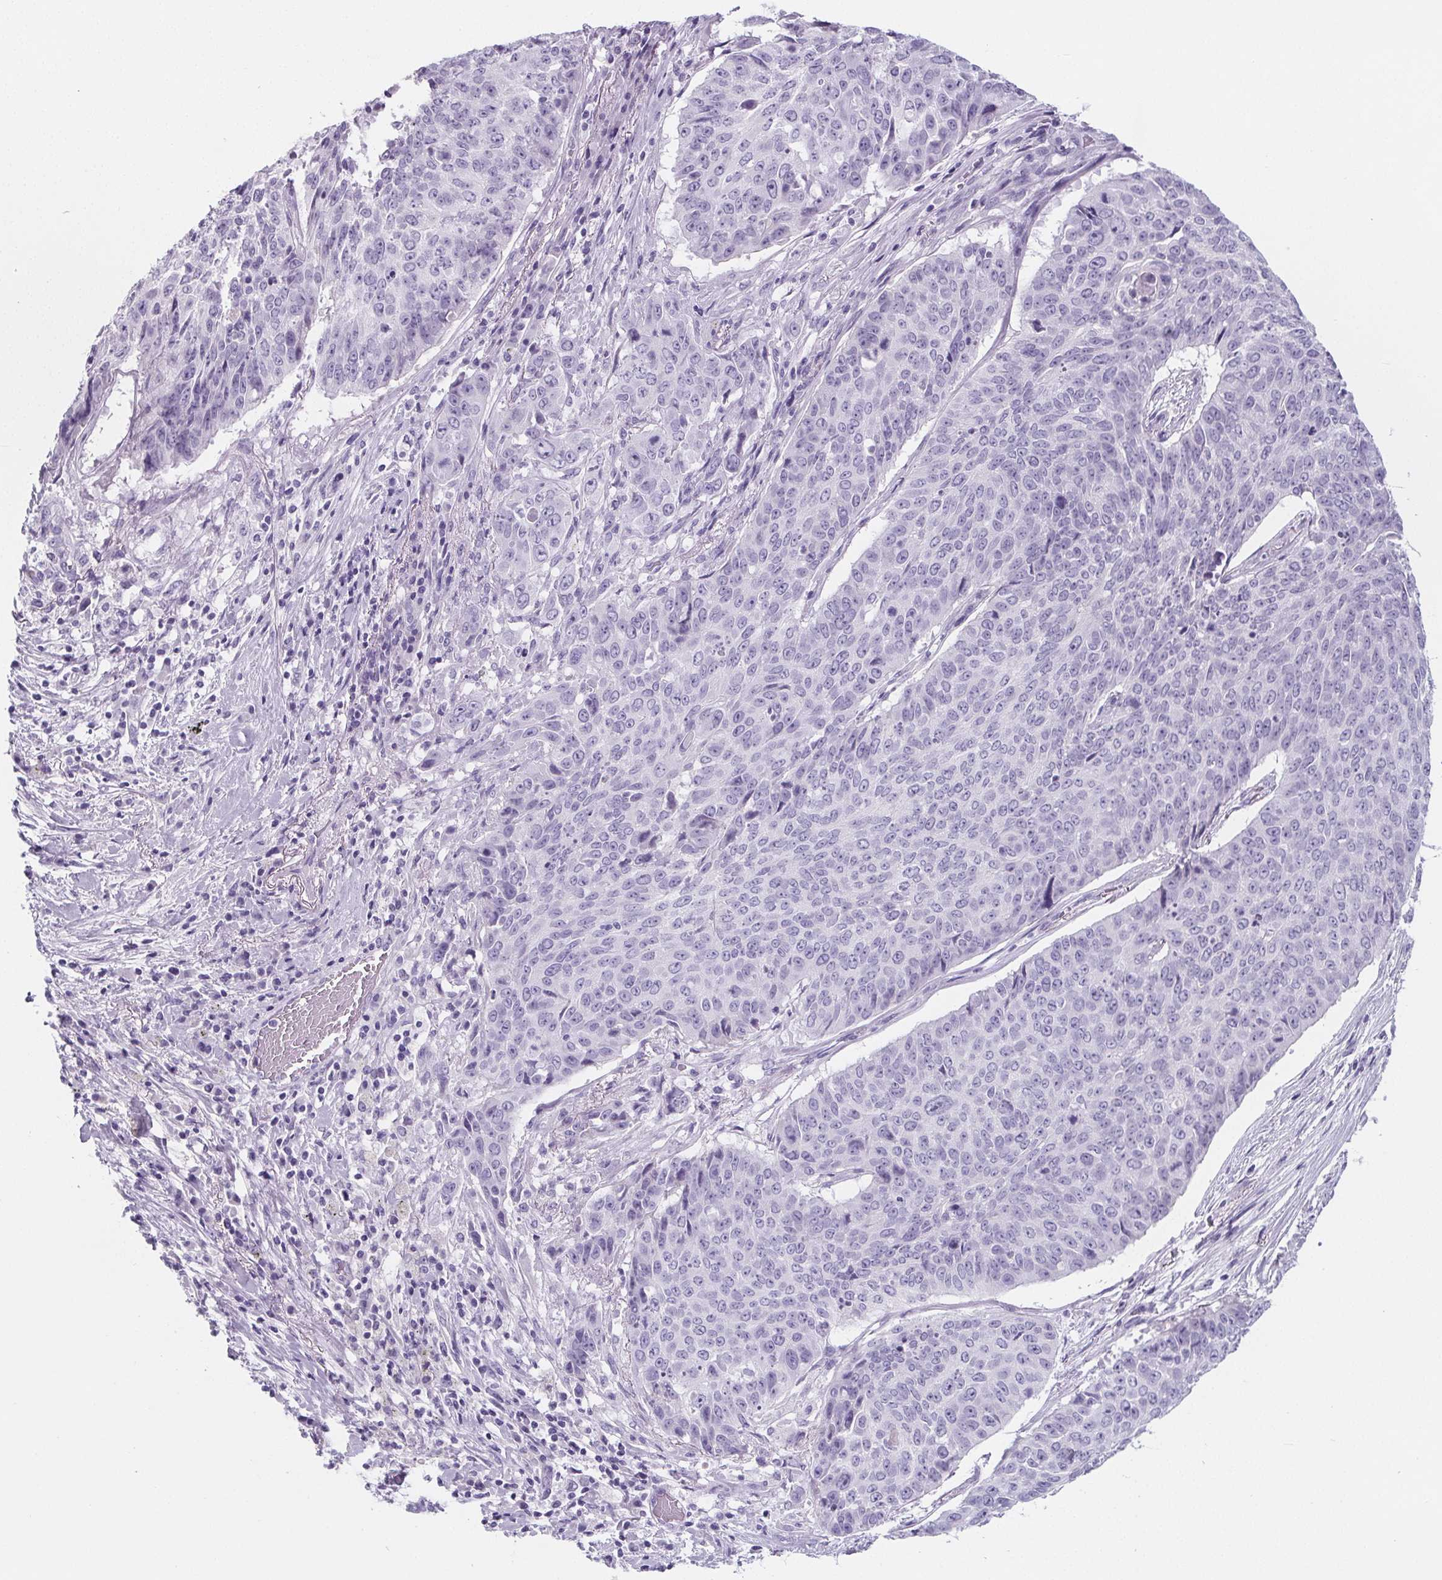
{"staining": {"intensity": "negative", "quantity": "none", "location": "none"}, "tissue": "lung cancer", "cell_type": "Tumor cells", "image_type": "cancer", "snomed": [{"axis": "morphology", "description": "Normal tissue, NOS"}, {"axis": "morphology", "description": "Squamous cell carcinoma, NOS"}, {"axis": "topography", "description": "Bronchus"}, {"axis": "topography", "description": "Lung"}], "caption": "The micrograph exhibits no significant positivity in tumor cells of squamous cell carcinoma (lung). (Brightfield microscopy of DAB (3,3'-diaminobenzidine) immunohistochemistry at high magnification).", "gene": "ADRB1", "patient": {"sex": "male", "age": 64}}